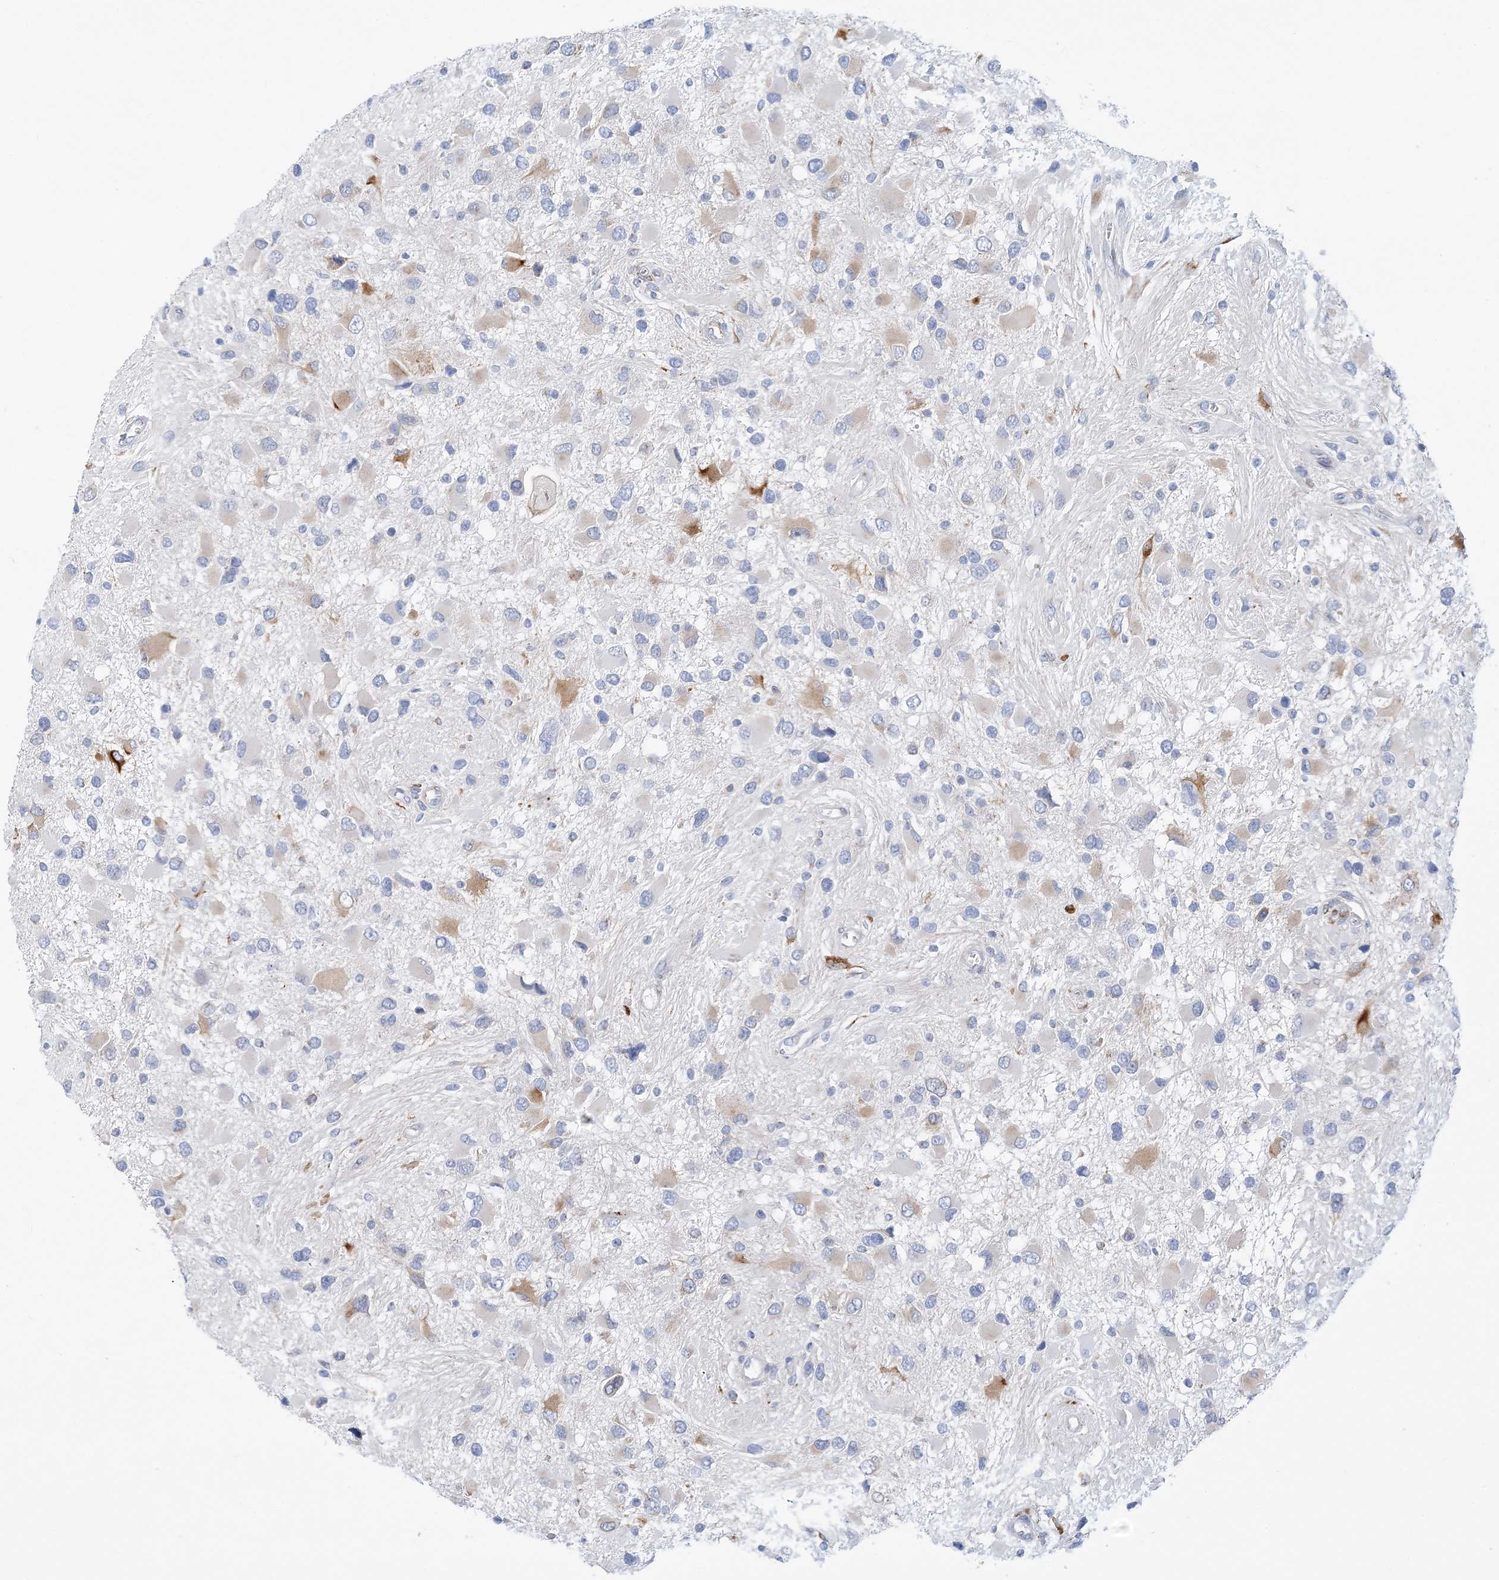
{"staining": {"intensity": "negative", "quantity": "none", "location": "none"}, "tissue": "glioma", "cell_type": "Tumor cells", "image_type": "cancer", "snomed": [{"axis": "morphology", "description": "Glioma, malignant, High grade"}, {"axis": "topography", "description": "Brain"}], "caption": "A photomicrograph of human malignant high-grade glioma is negative for staining in tumor cells. The staining was performed using DAB to visualize the protein expression in brown, while the nuclei were stained in blue with hematoxylin (Magnification: 20x).", "gene": "PLEKHG4B", "patient": {"sex": "male", "age": 53}}